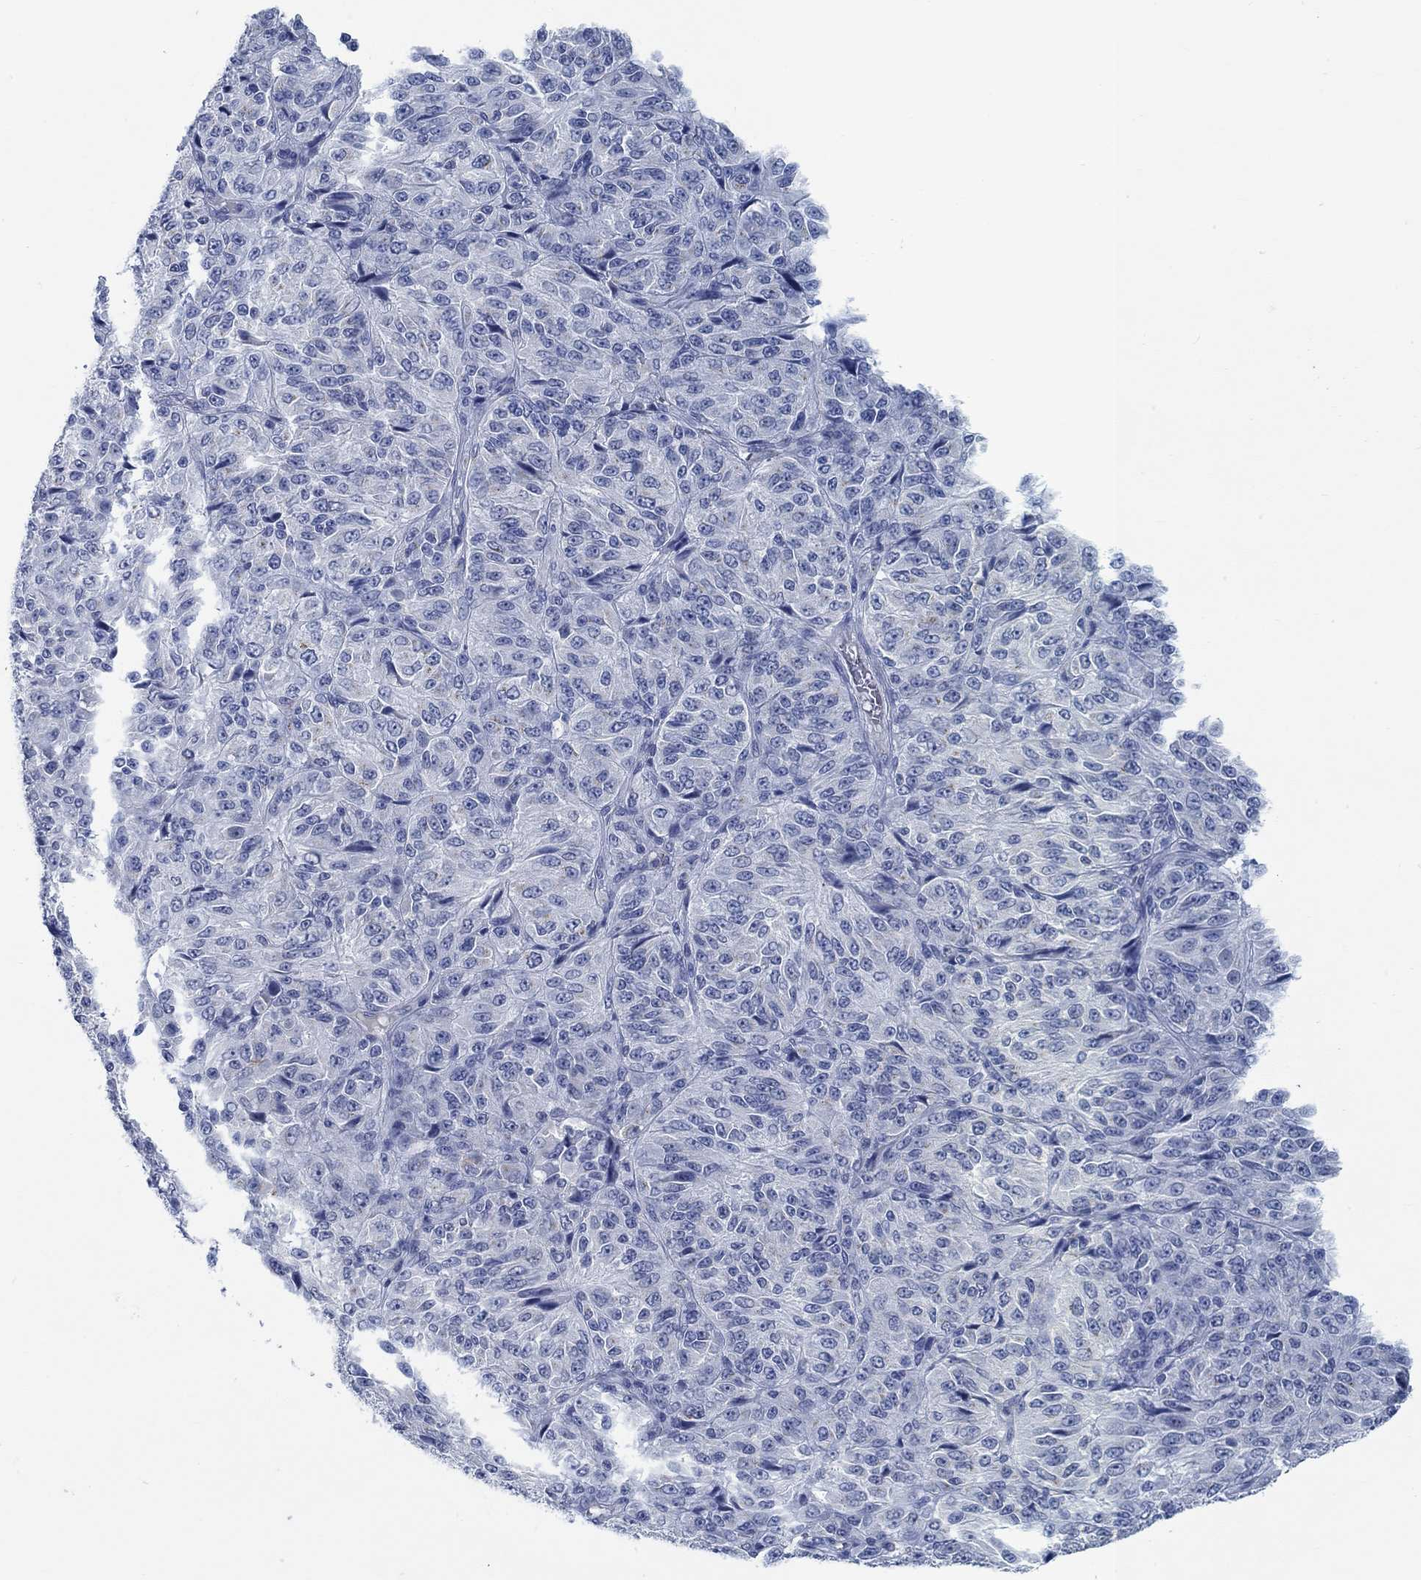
{"staining": {"intensity": "negative", "quantity": "none", "location": "none"}, "tissue": "melanoma", "cell_type": "Tumor cells", "image_type": "cancer", "snomed": [{"axis": "morphology", "description": "Malignant melanoma, Metastatic site"}, {"axis": "topography", "description": "Brain"}], "caption": "An image of human malignant melanoma (metastatic site) is negative for staining in tumor cells.", "gene": "TEKT4", "patient": {"sex": "female", "age": 56}}